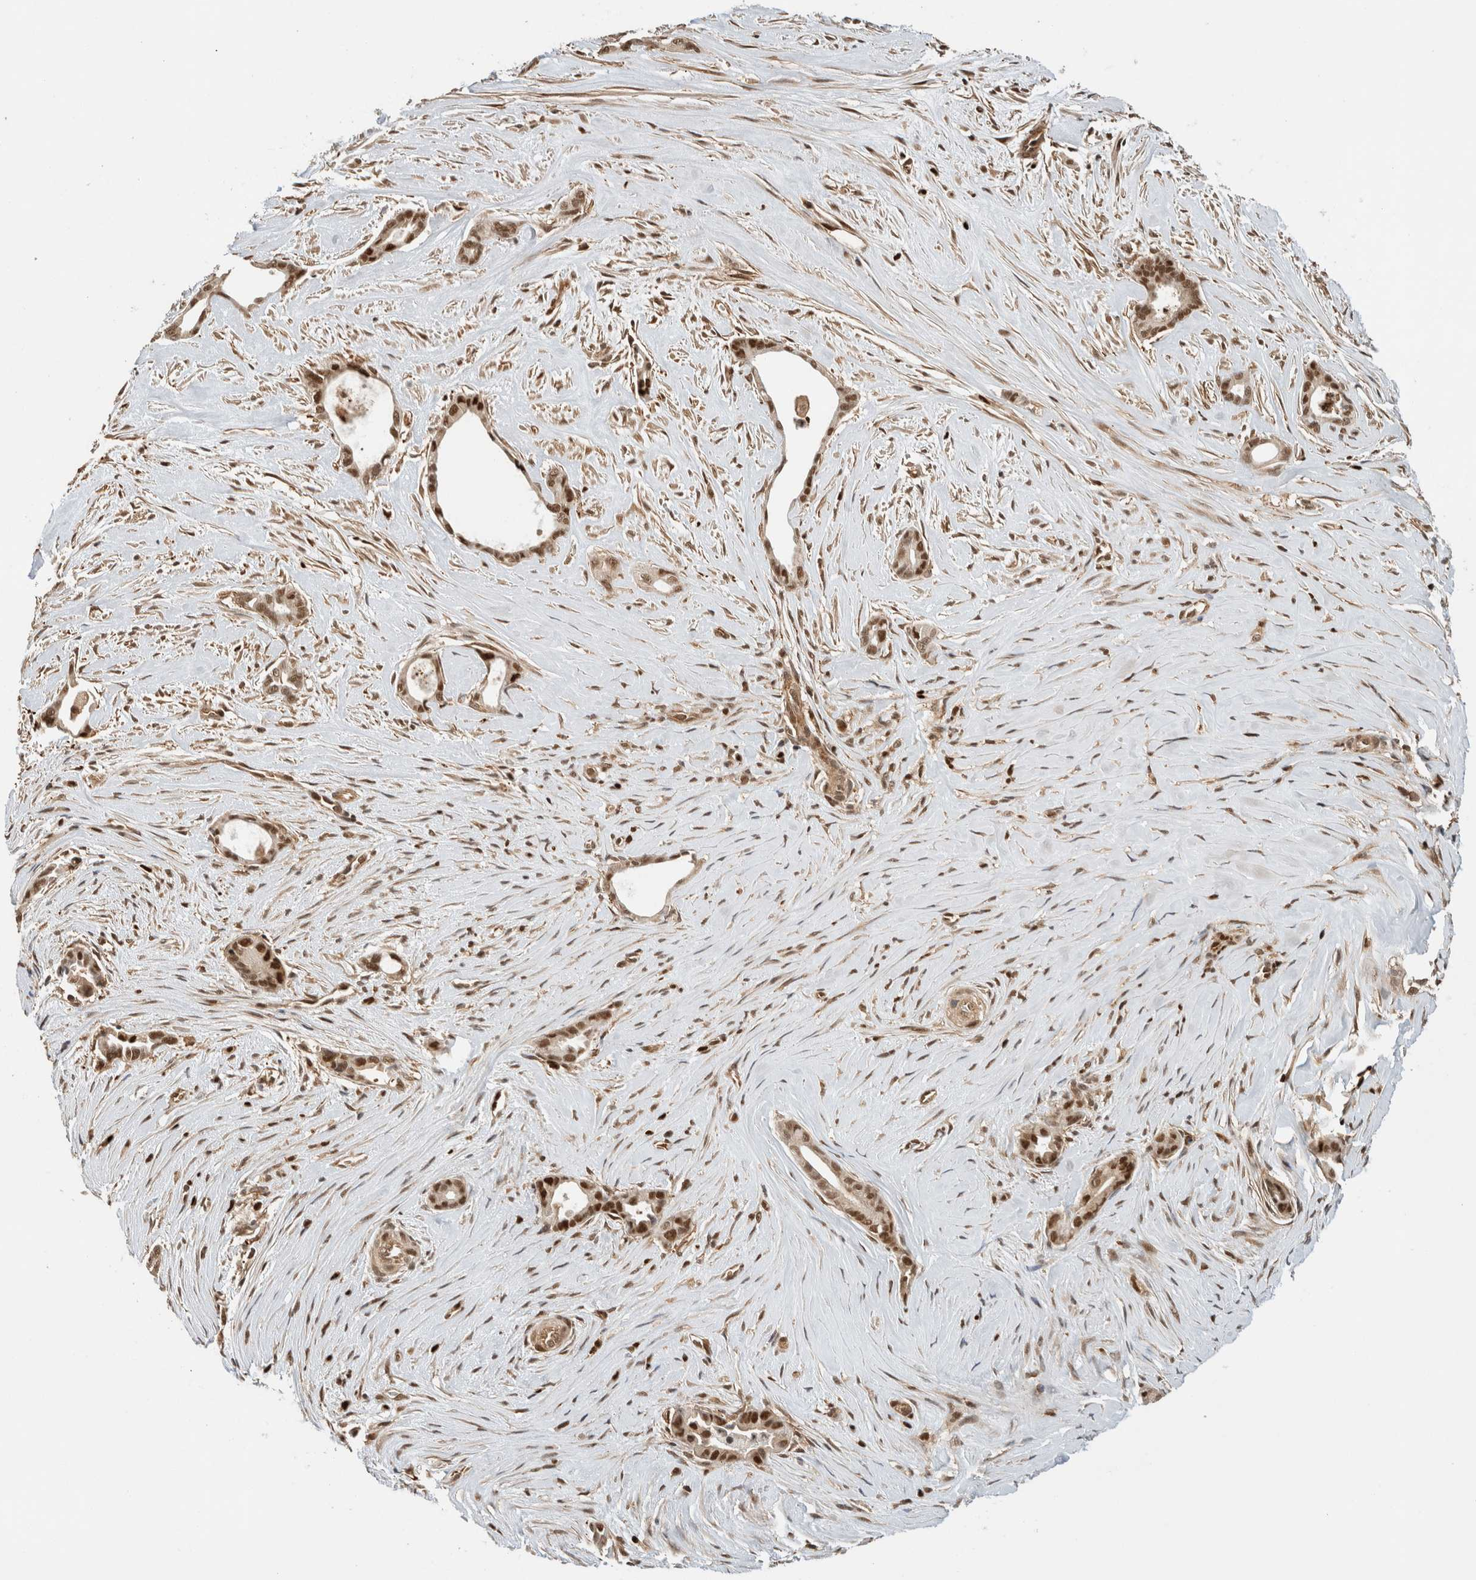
{"staining": {"intensity": "strong", "quantity": ">75%", "location": "nuclear"}, "tissue": "liver cancer", "cell_type": "Tumor cells", "image_type": "cancer", "snomed": [{"axis": "morphology", "description": "Cholangiocarcinoma"}, {"axis": "topography", "description": "Liver"}], "caption": "This is a micrograph of IHC staining of cholangiocarcinoma (liver), which shows strong expression in the nuclear of tumor cells.", "gene": "SNRNP40", "patient": {"sex": "female", "age": 55}}